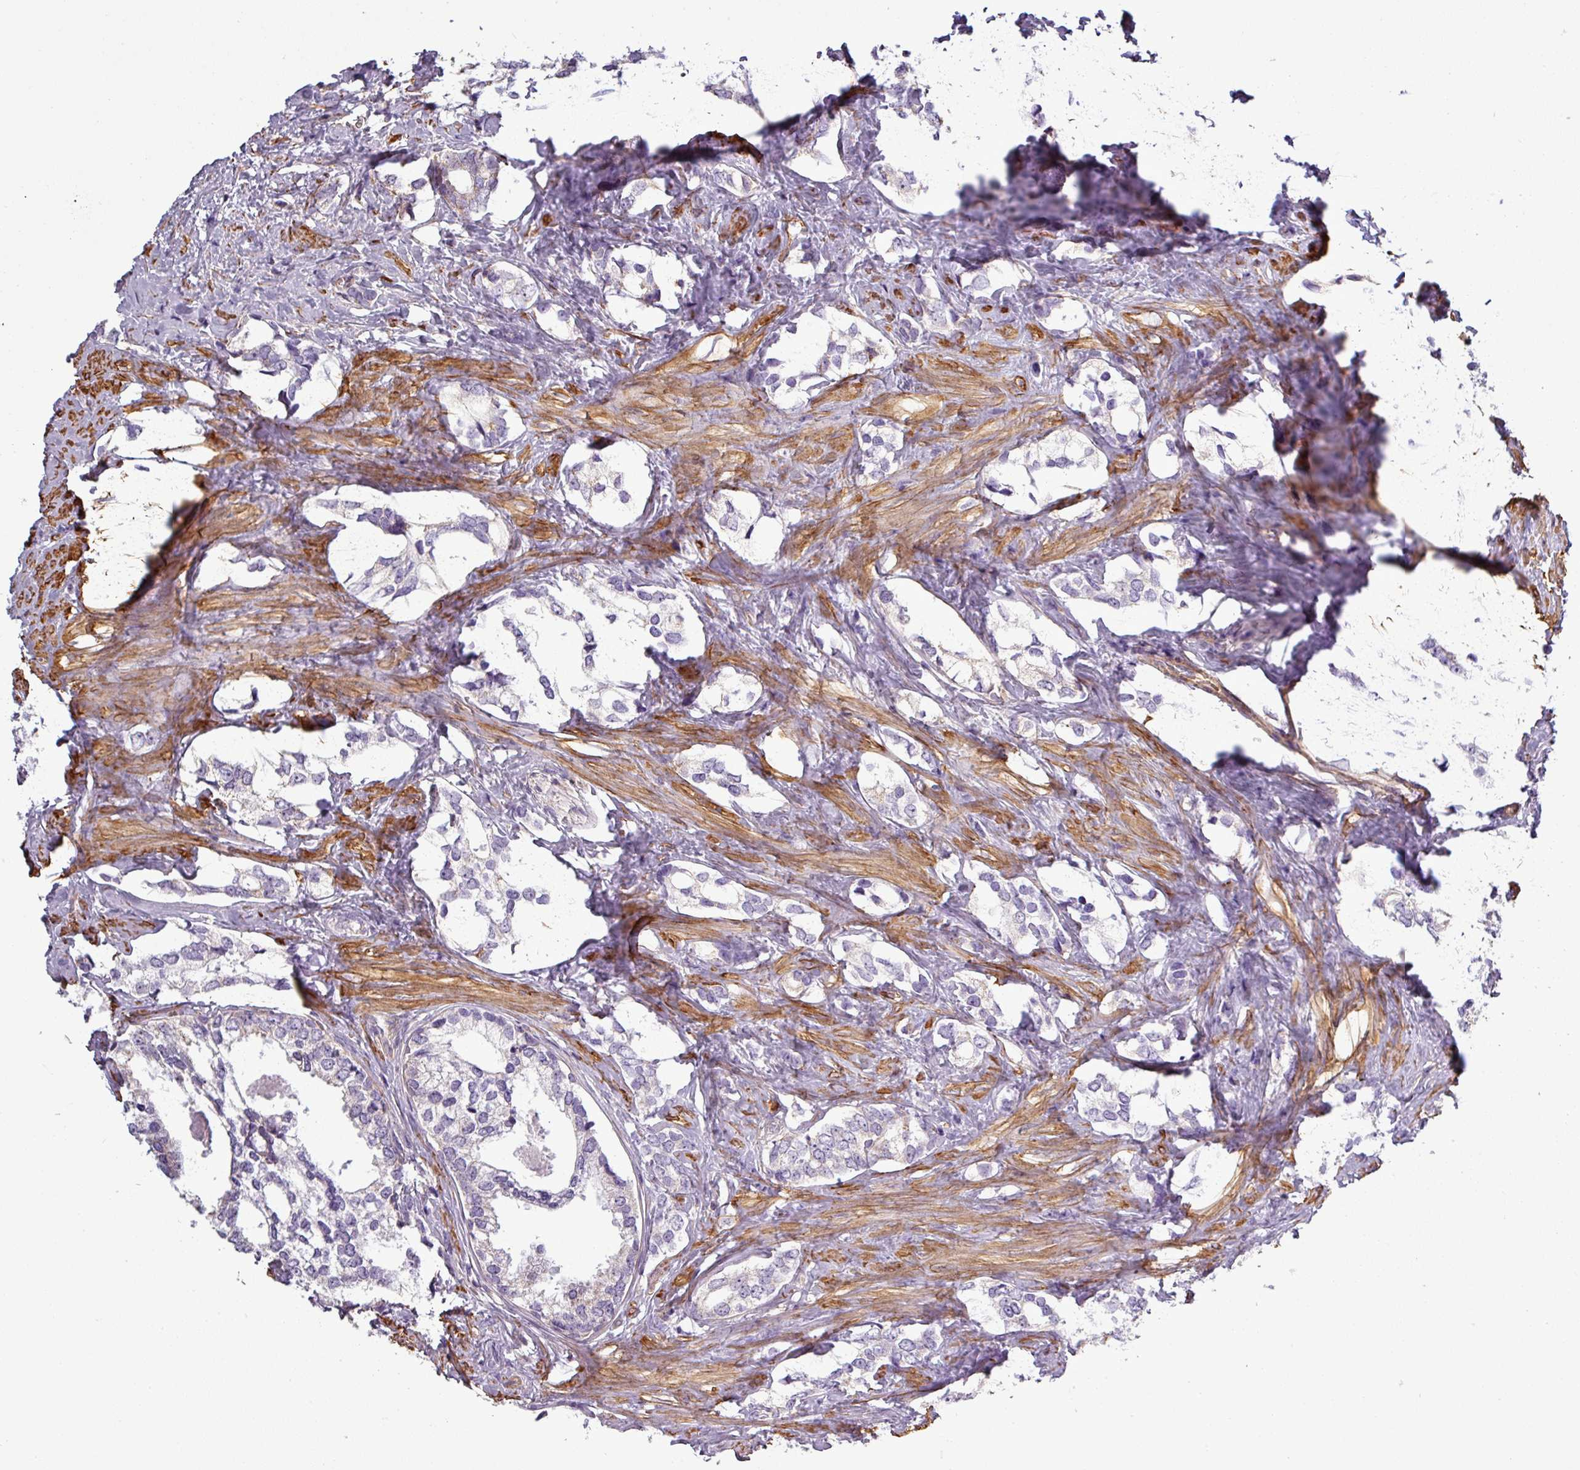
{"staining": {"intensity": "negative", "quantity": "none", "location": "none"}, "tissue": "prostate cancer", "cell_type": "Tumor cells", "image_type": "cancer", "snomed": [{"axis": "morphology", "description": "Adenocarcinoma, High grade"}, {"axis": "topography", "description": "Prostate"}], "caption": "High power microscopy image of an IHC photomicrograph of prostate high-grade adenocarcinoma, revealing no significant expression in tumor cells. (DAB immunohistochemistry, high magnification).", "gene": "BTN2A2", "patient": {"sex": "male", "age": 66}}